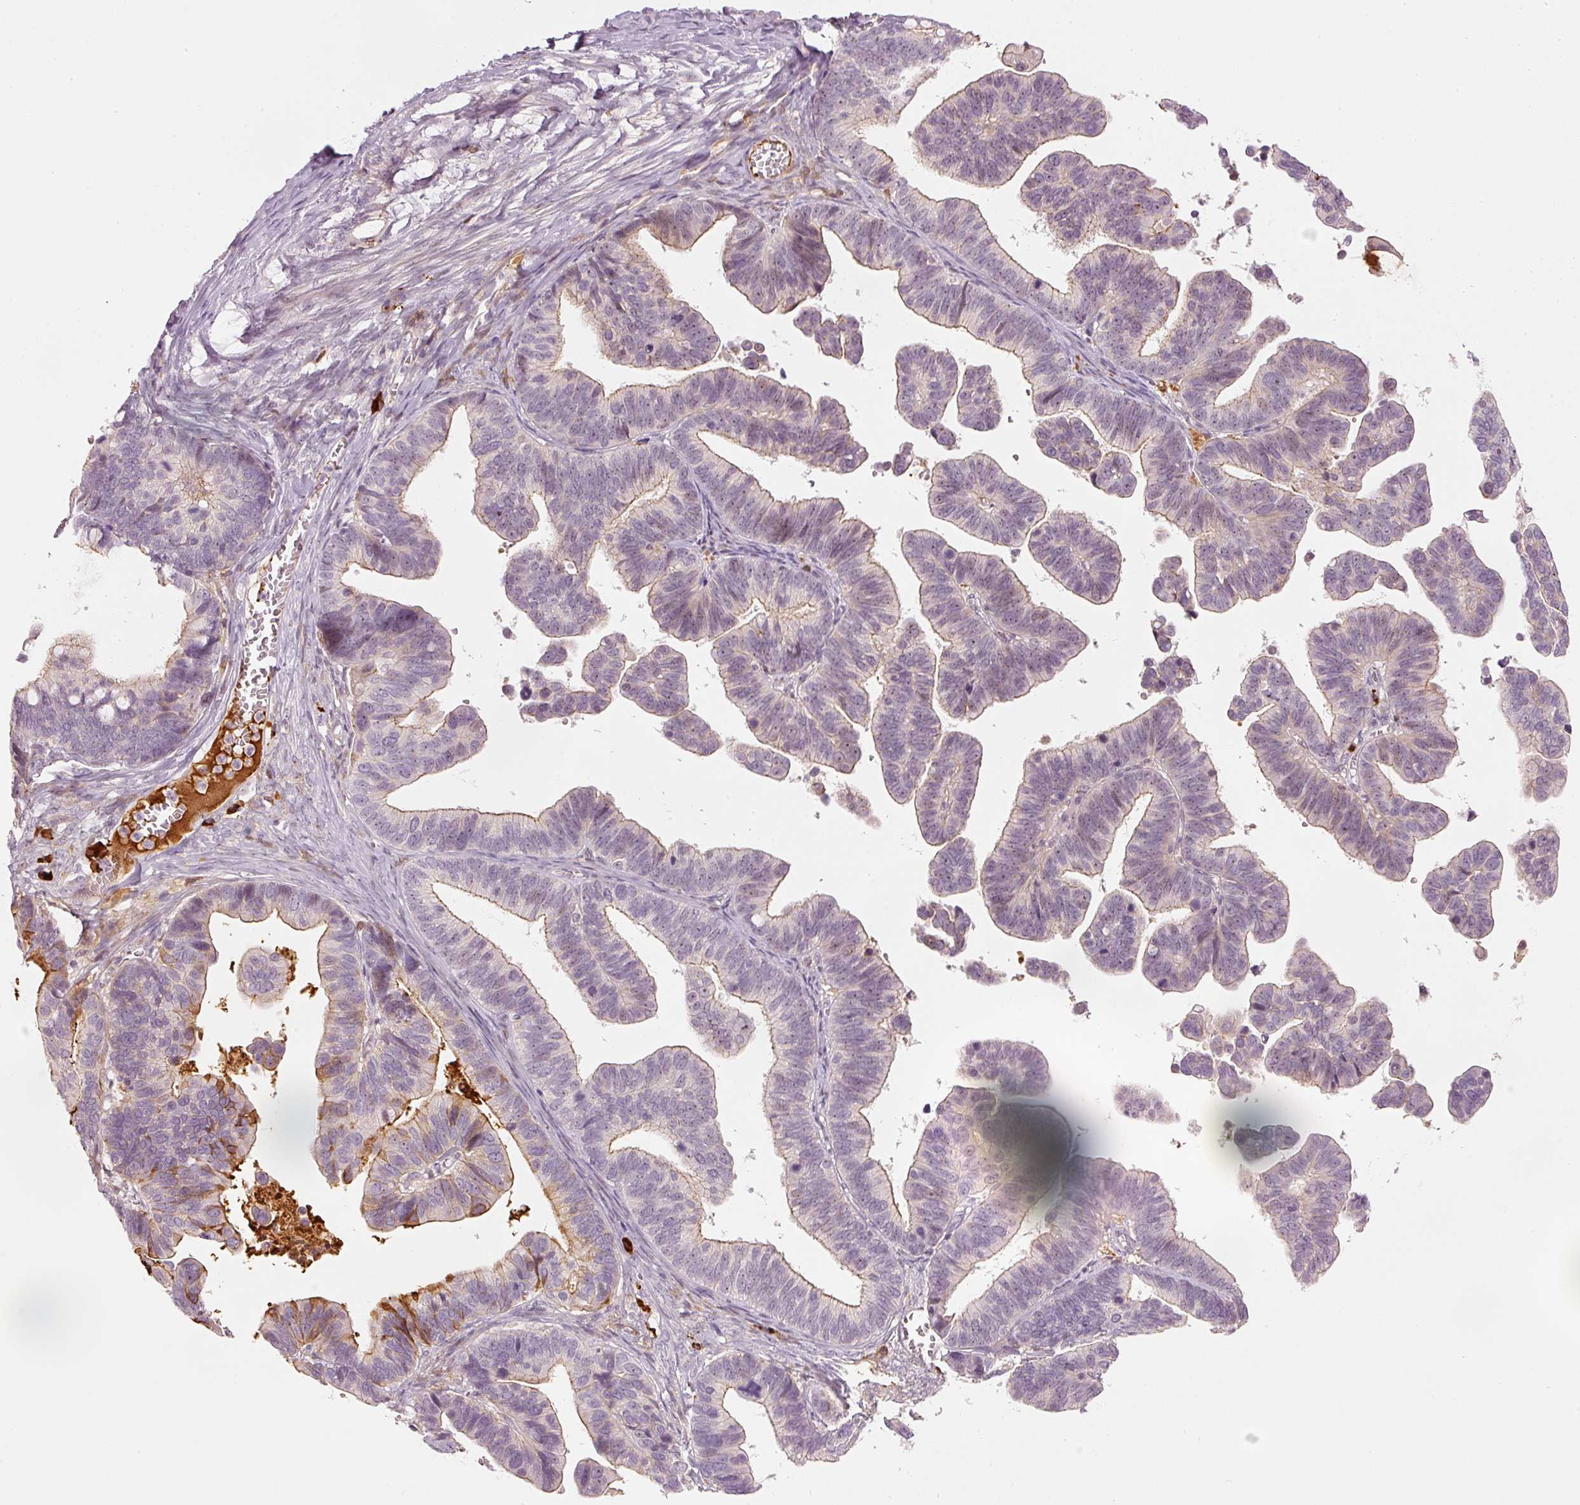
{"staining": {"intensity": "moderate", "quantity": "<25%", "location": "cytoplasmic/membranous"}, "tissue": "ovarian cancer", "cell_type": "Tumor cells", "image_type": "cancer", "snomed": [{"axis": "morphology", "description": "Cystadenocarcinoma, serous, NOS"}, {"axis": "topography", "description": "Ovary"}], "caption": "There is low levels of moderate cytoplasmic/membranous positivity in tumor cells of serous cystadenocarcinoma (ovarian), as demonstrated by immunohistochemical staining (brown color).", "gene": "VCAM1", "patient": {"sex": "female", "age": 56}}